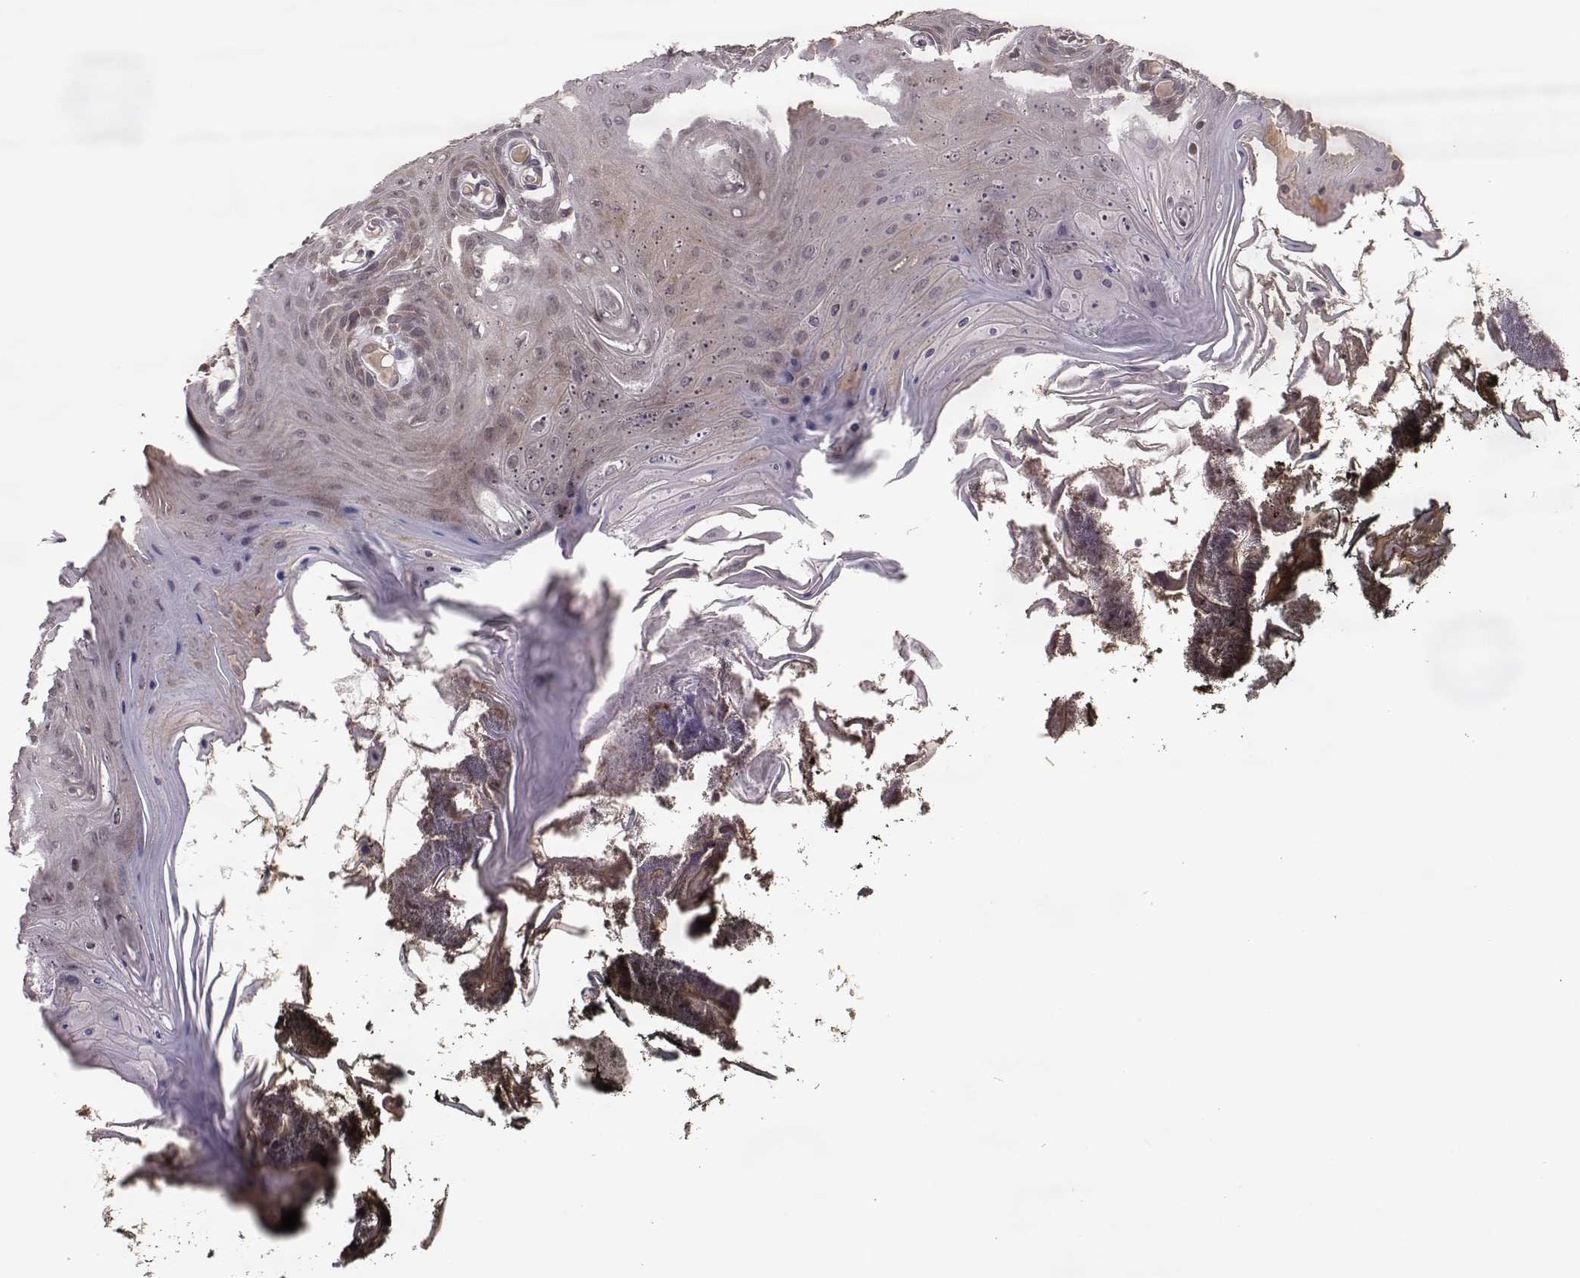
{"staining": {"intensity": "moderate", "quantity": "25%-75%", "location": "cytoplasmic/membranous"}, "tissue": "oral mucosa", "cell_type": "Squamous epithelial cells", "image_type": "normal", "snomed": [{"axis": "morphology", "description": "Normal tissue, NOS"}, {"axis": "topography", "description": "Oral tissue"}], "caption": "IHC (DAB) staining of normal human oral mucosa demonstrates moderate cytoplasmic/membranous protein expression in about 25%-75% of squamous epithelial cells. (DAB IHC with brightfield microscopy, high magnification).", "gene": "ELOVL5", "patient": {"sex": "male", "age": 9}}